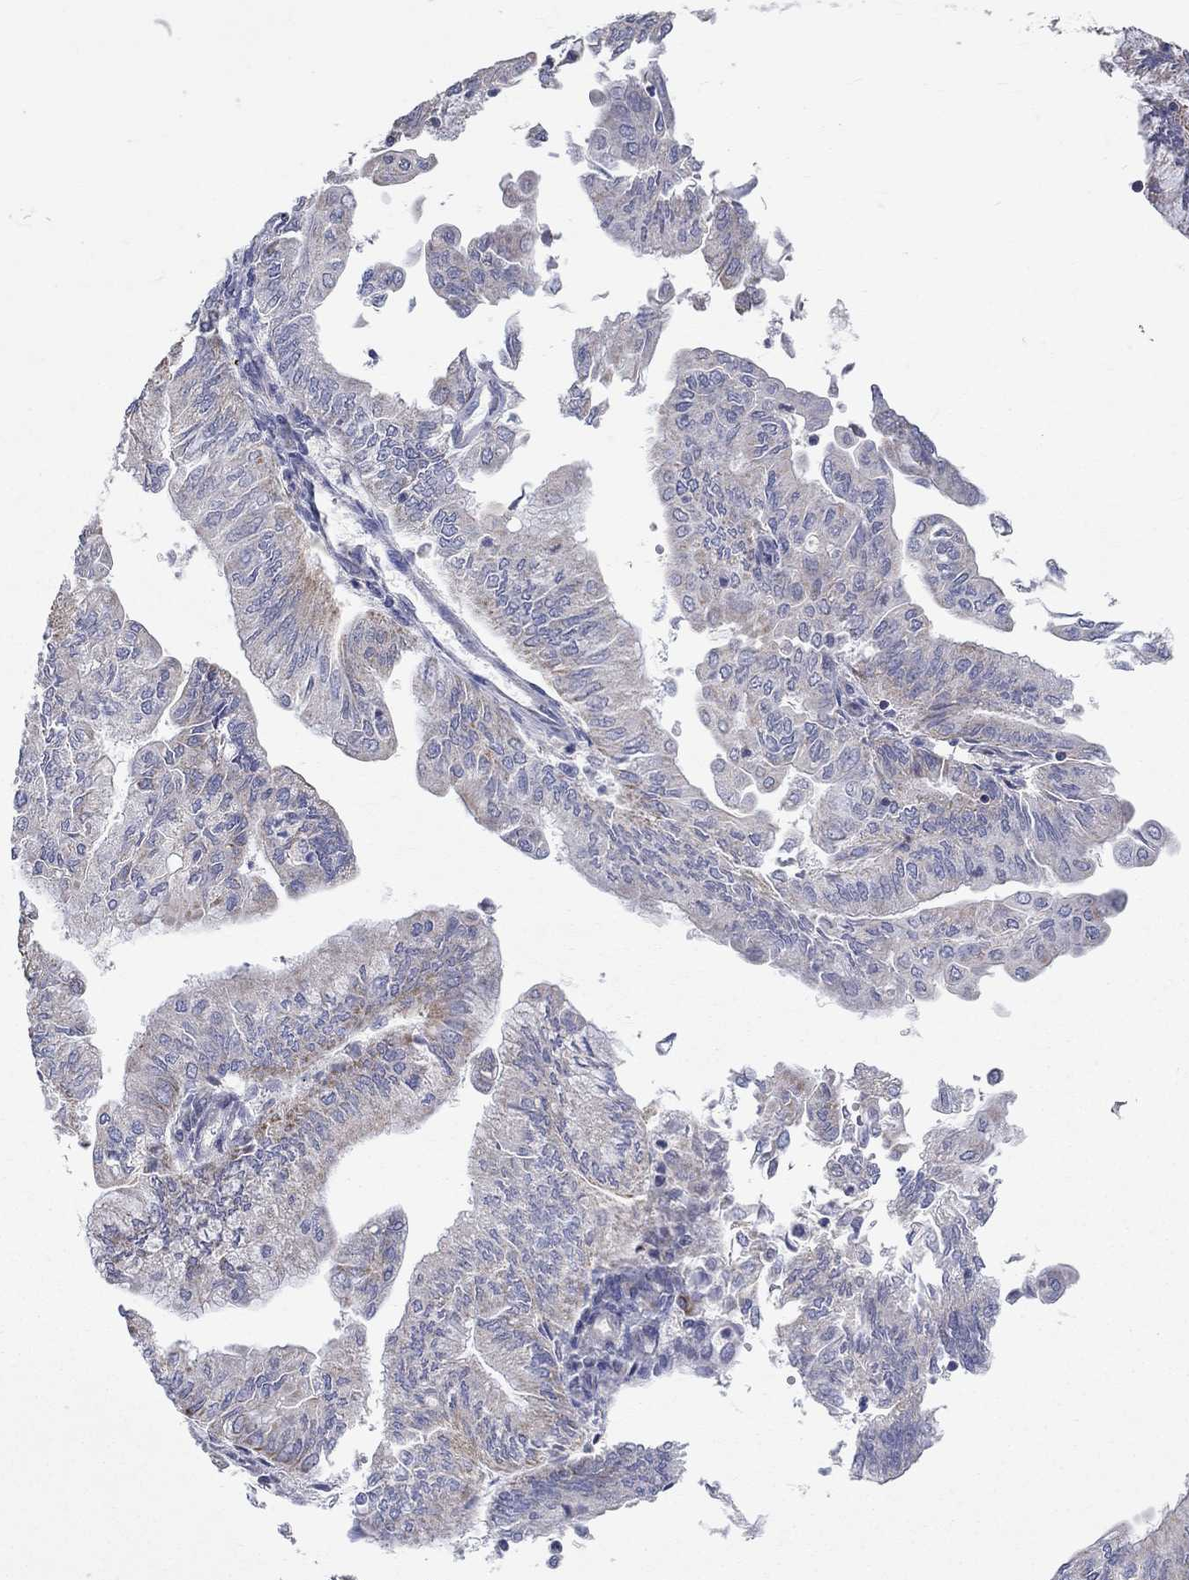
{"staining": {"intensity": "weak", "quantity": "<25%", "location": "cytoplasmic/membranous"}, "tissue": "endometrial cancer", "cell_type": "Tumor cells", "image_type": "cancer", "snomed": [{"axis": "morphology", "description": "Adenocarcinoma, NOS"}, {"axis": "topography", "description": "Endometrium"}], "caption": "IHC histopathology image of neoplastic tissue: human adenocarcinoma (endometrial) stained with DAB (3,3'-diaminobenzidine) shows no significant protein positivity in tumor cells. (DAB (3,3'-diaminobenzidine) immunohistochemistry (IHC) with hematoxylin counter stain).", "gene": "RCAN1", "patient": {"sex": "female", "age": 59}}